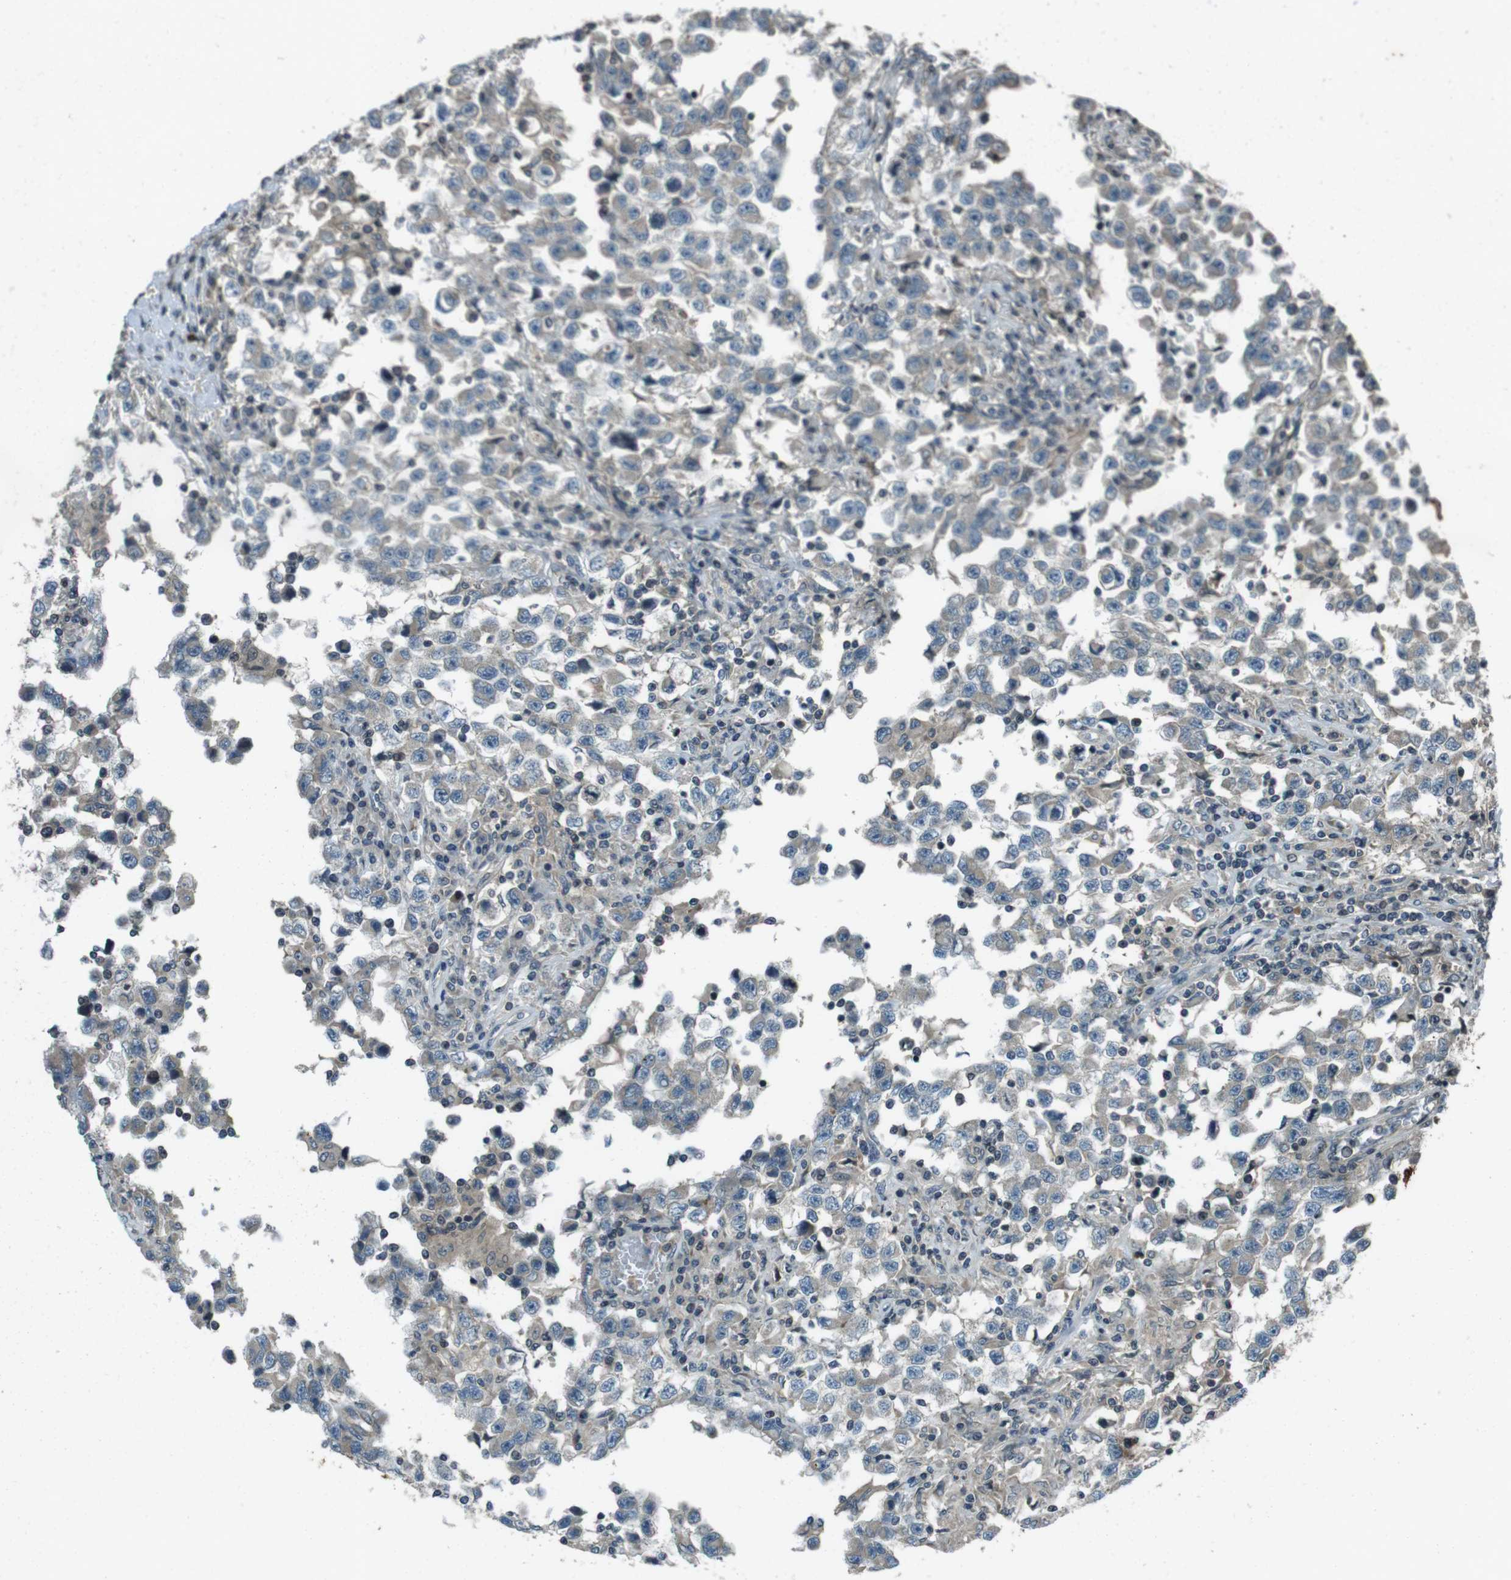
{"staining": {"intensity": "weak", "quantity": "25%-75%", "location": "cytoplasmic/membranous"}, "tissue": "testis cancer", "cell_type": "Tumor cells", "image_type": "cancer", "snomed": [{"axis": "morphology", "description": "Carcinoma, Embryonal, NOS"}, {"axis": "topography", "description": "Testis"}], "caption": "Human testis cancer stained with a brown dye reveals weak cytoplasmic/membranous positive staining in about 25%-75% of tumor cells.", "gene": "ZYX", "patient": {"sex": "male", "age": 21}}